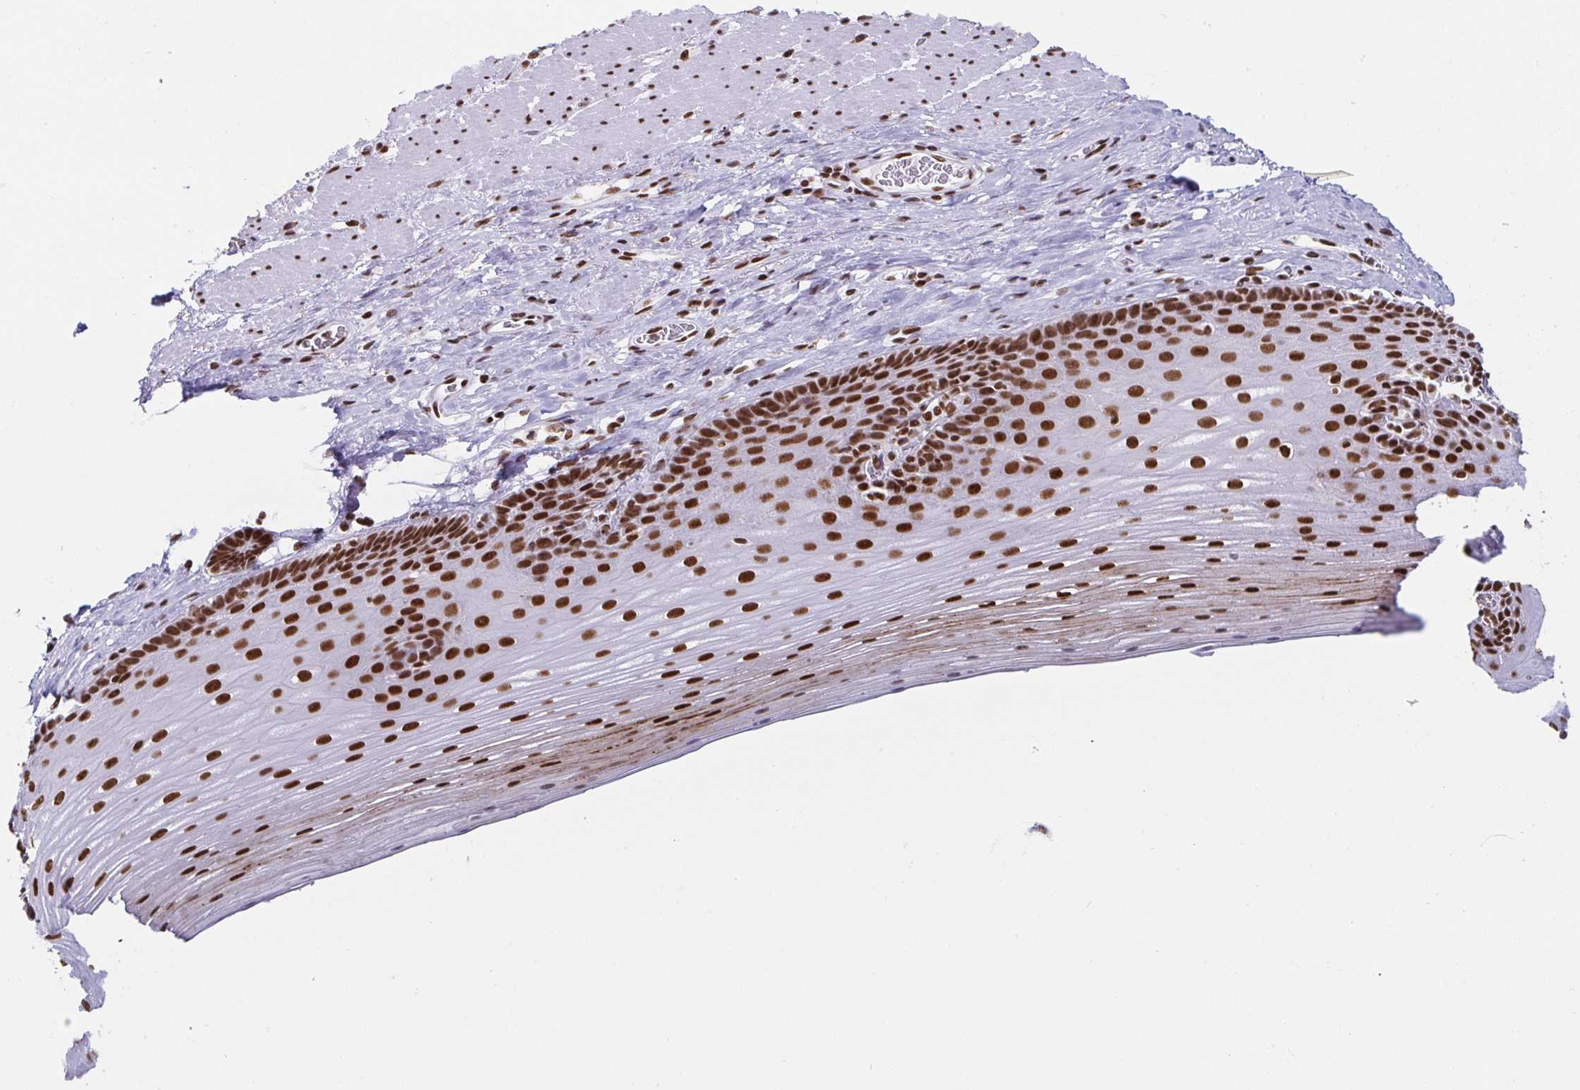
{"staining": {"intensity": "strong", "quantity": ">75%", "location": "nuclear"}, "tissue": "esophagus", "cell_type": "Squamous epithelial cells", "image_type": "normal", "snomed": [{"axis": "morphology", "description": "Normal tissue, NOS"}, {"axis": "topography", "description": "Esophagus"}], "caption": "The immunohistochemical stain shows strong nuclear staining in squamous epithelial cells of normal esophagus.", "gene": "EWSR1", "patient": {"sex": "male", "age": 62}}